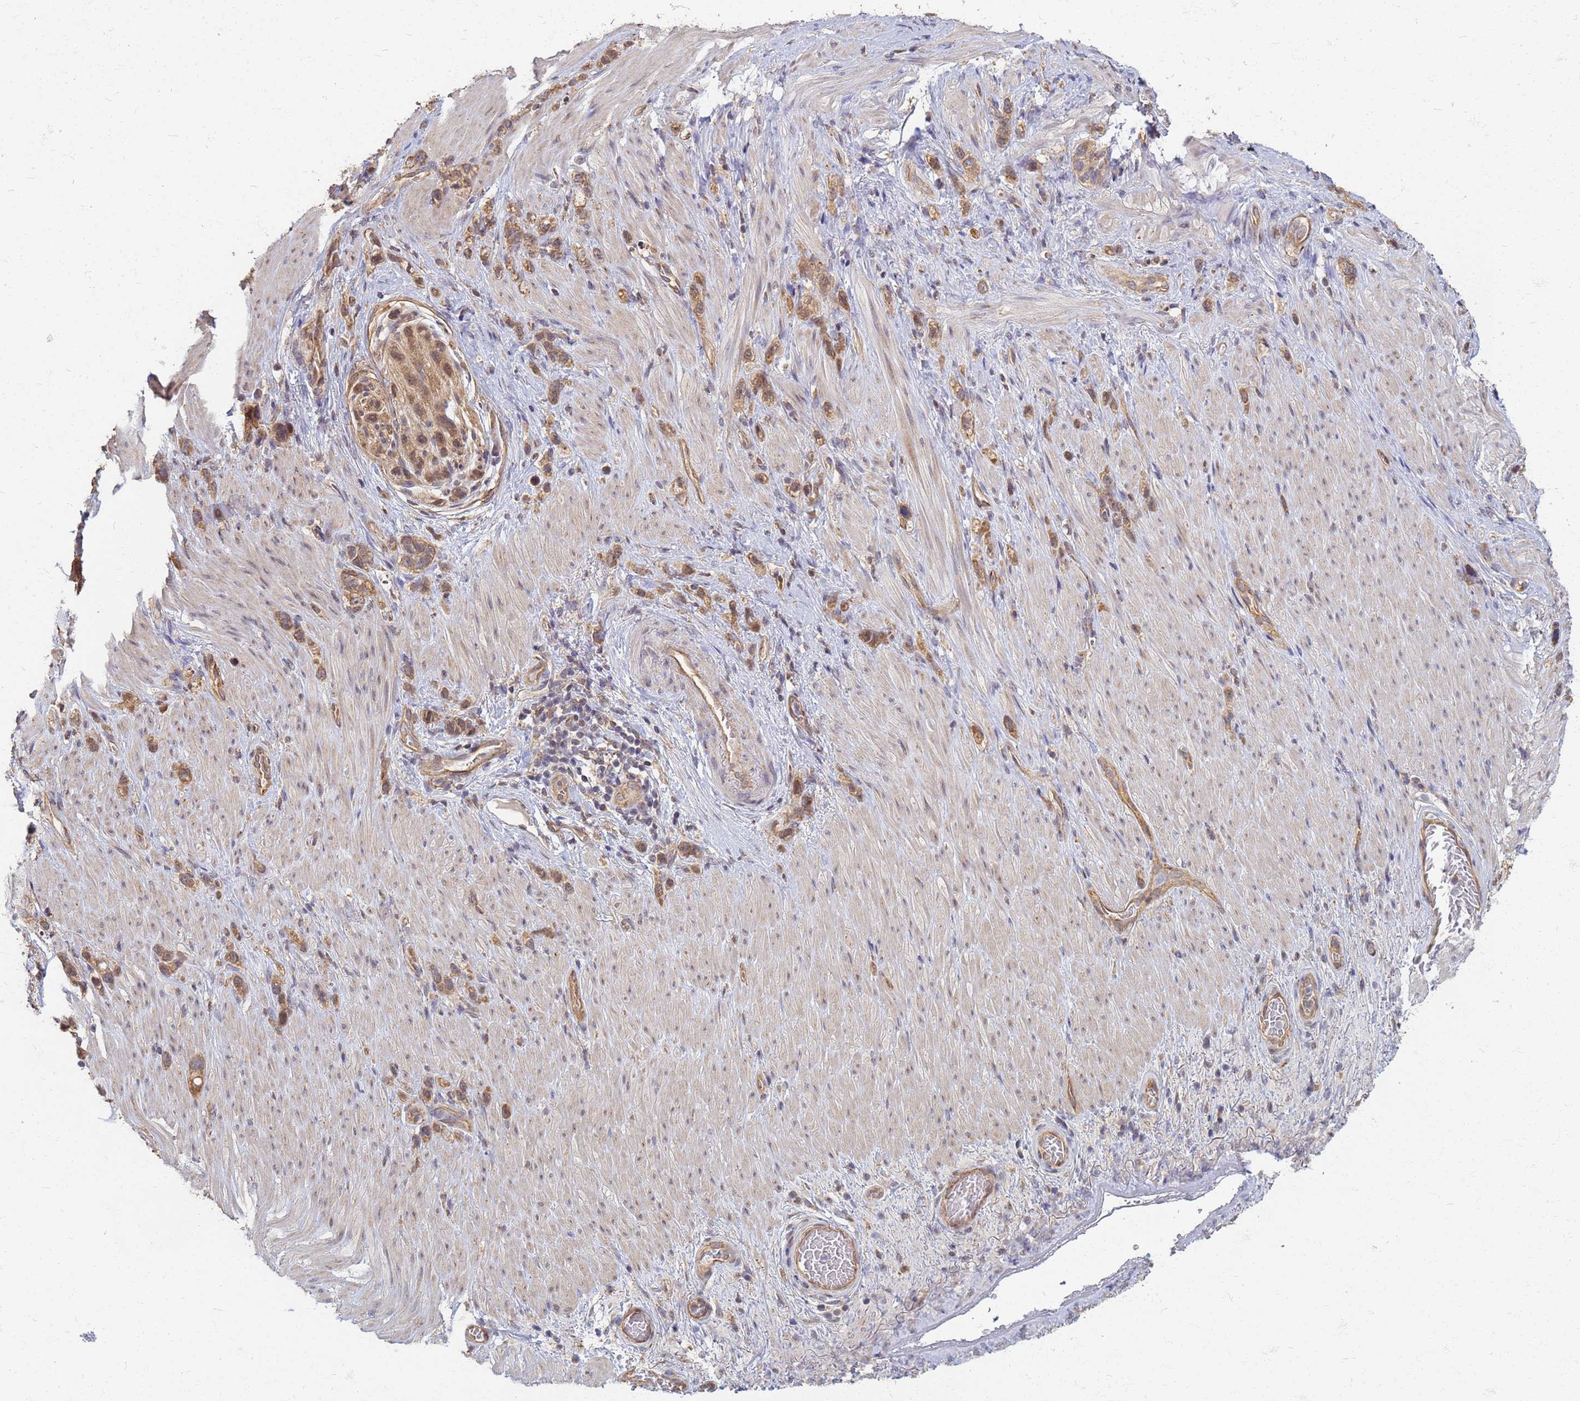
{"staining": {"intensity": "moderate", "quantity": ">75%", "location": "cytoplasmic/membranous"}, "tissue": "stomach cancer", "cell_type": "Tumor cells", "image_type": "cancer", "snomed": [{"axis": "morphology", "description": "Adenocarcinoma, NOS"}, {"axis": "topography", "description": "Stomach"}], "caption": "High-power microscopy captured an immunohistochemistry (IHC) histopathology image of stomach cancer (adenocarcinoma), revealing moderate cytoplasmic/membranous positivity in about >75% of tumor cells.", "gene": "ITGB4", "patient": {"sex": "female", "age": 65}}